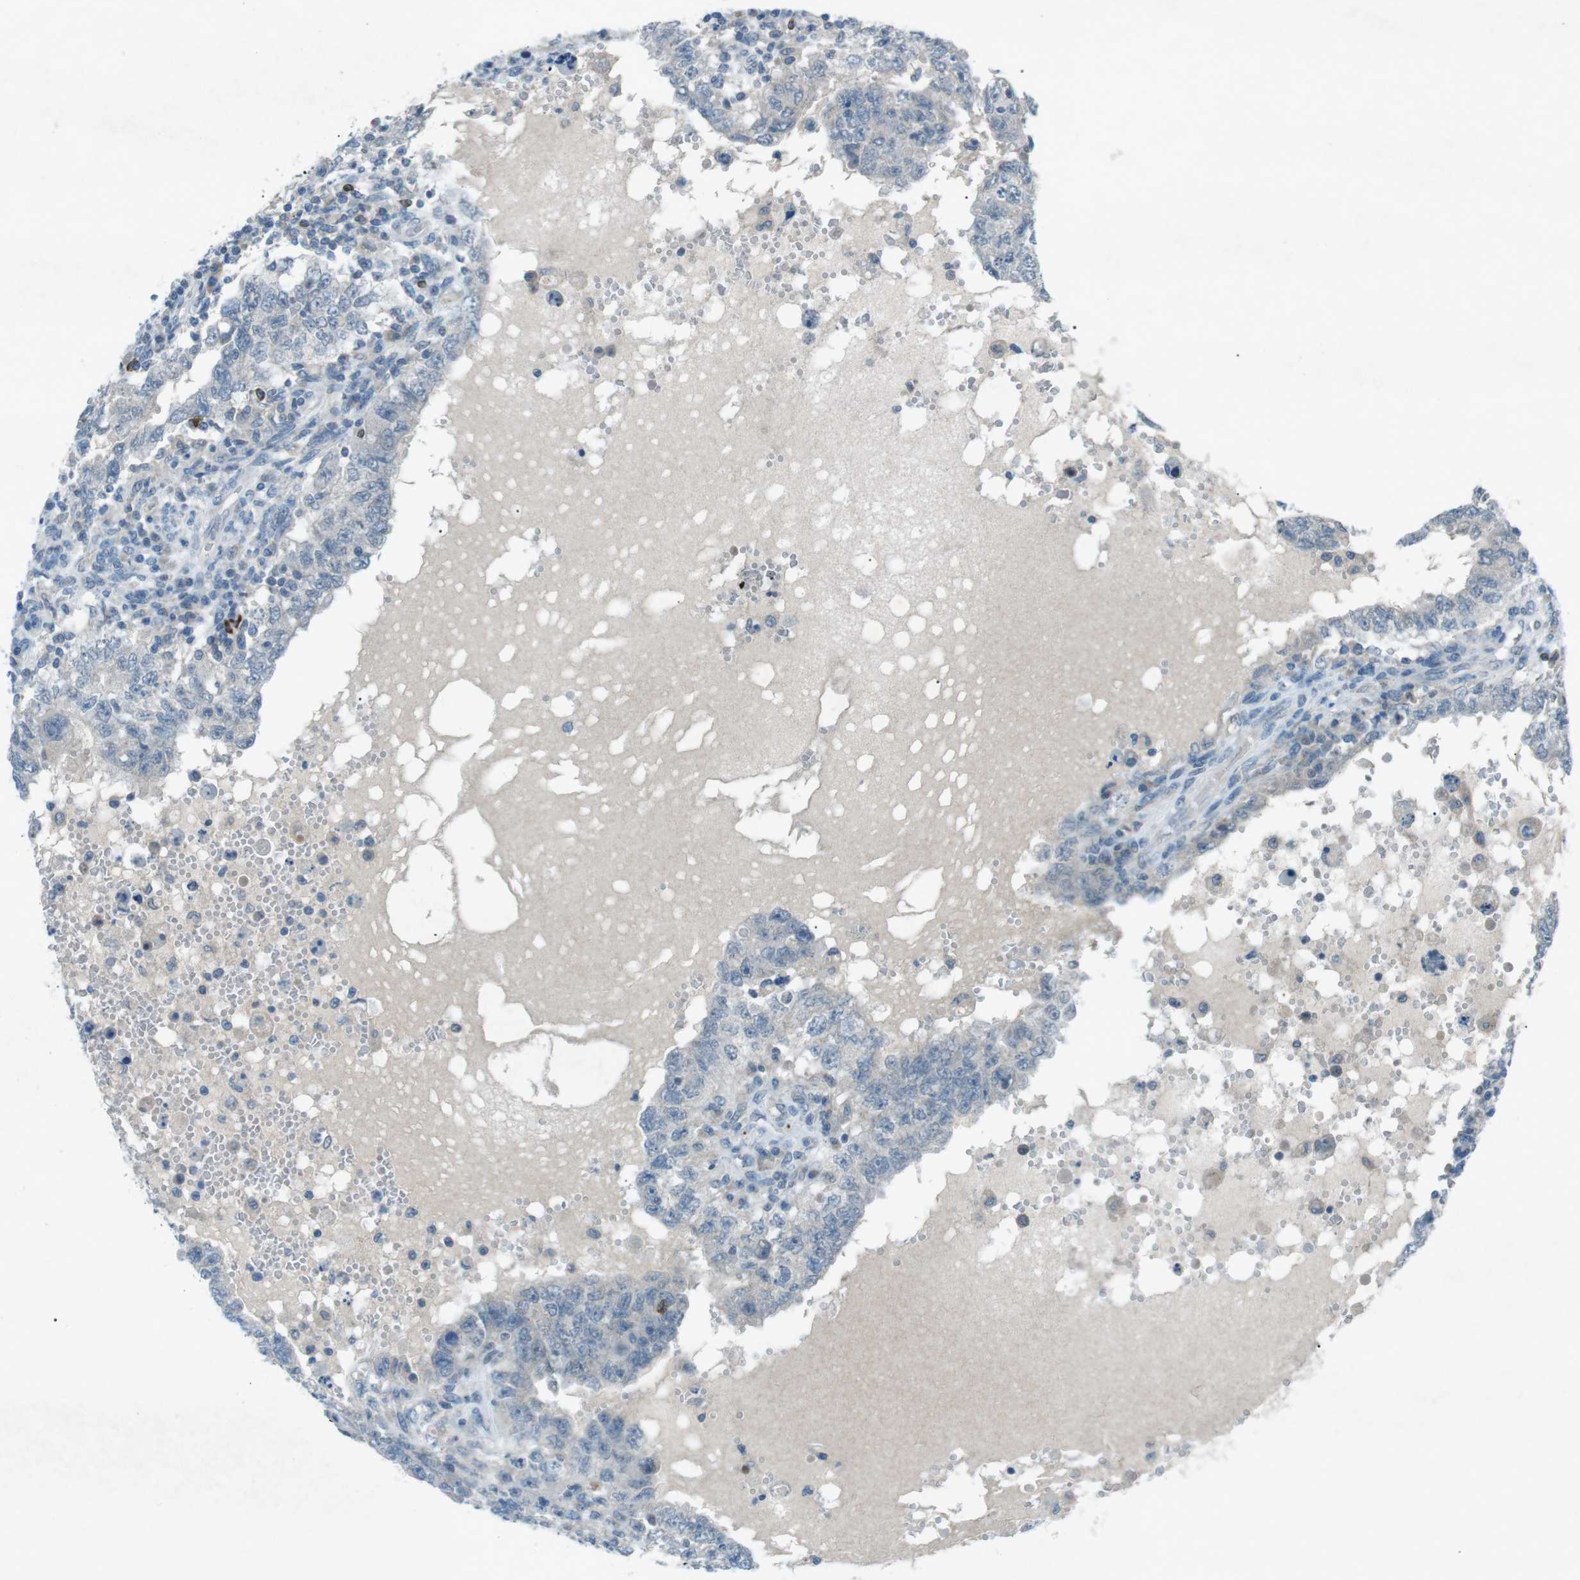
{"staining": {"intensity": "negative", "quantity": "none", "location": "none"}, "tissue": "testis cancer", "cell_type": "Tumor cells", "image_type": "cancer", "snomed": [{"axis": "morphology", "description": "Carcinoma, Embryonal, NOS"}, {"axis": "topography", "description": "Testis"}], "caption": "This micrograph is of embryonal carcinoma (testis) stained with IHC to label a protein in brown with the nuclei are counter-stained blue. There is no staining in tumor cells. (DAB (3,3'-diaminobenzidine) immunohistochemistry, high magnification).", "gene": "FCRLA", "patient": {"sex": "male", "age": 26}}